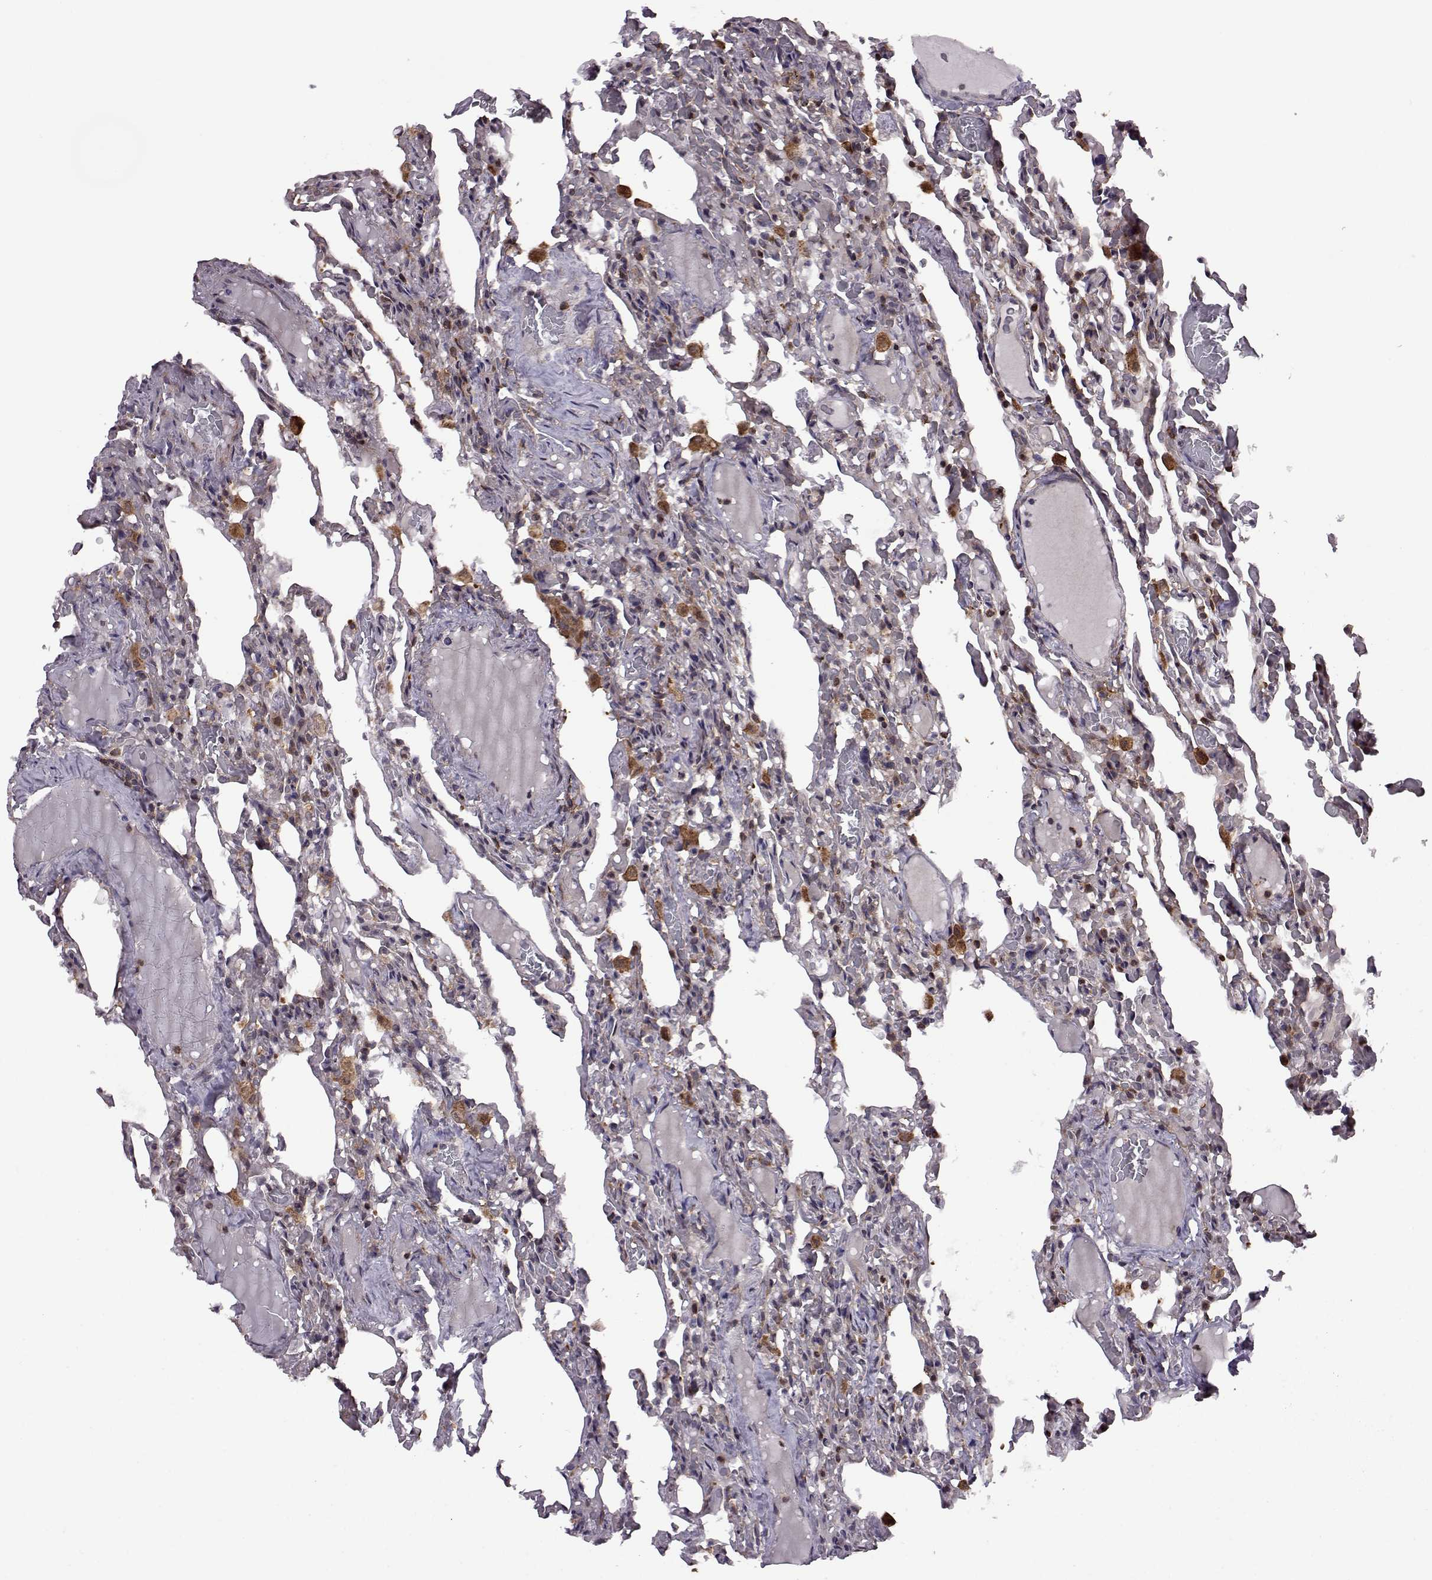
{"staining": {"intensity": "negative", "quantity": "none", "location": "none"}, "tissue": "lung", "cell_type": "Alveolar cells", "image_type": "normal", "snomed": [{"axis": "morphology", "description": "Normal tissue, NOS"}, {"axis": "topography", "description": "Lung"}], "caption": "Lung stained for a protein using immunohistochemistry reveals no staining alveolar cells.", "gene": "URI1", "patient": {"sex": "female", "age": 43}}